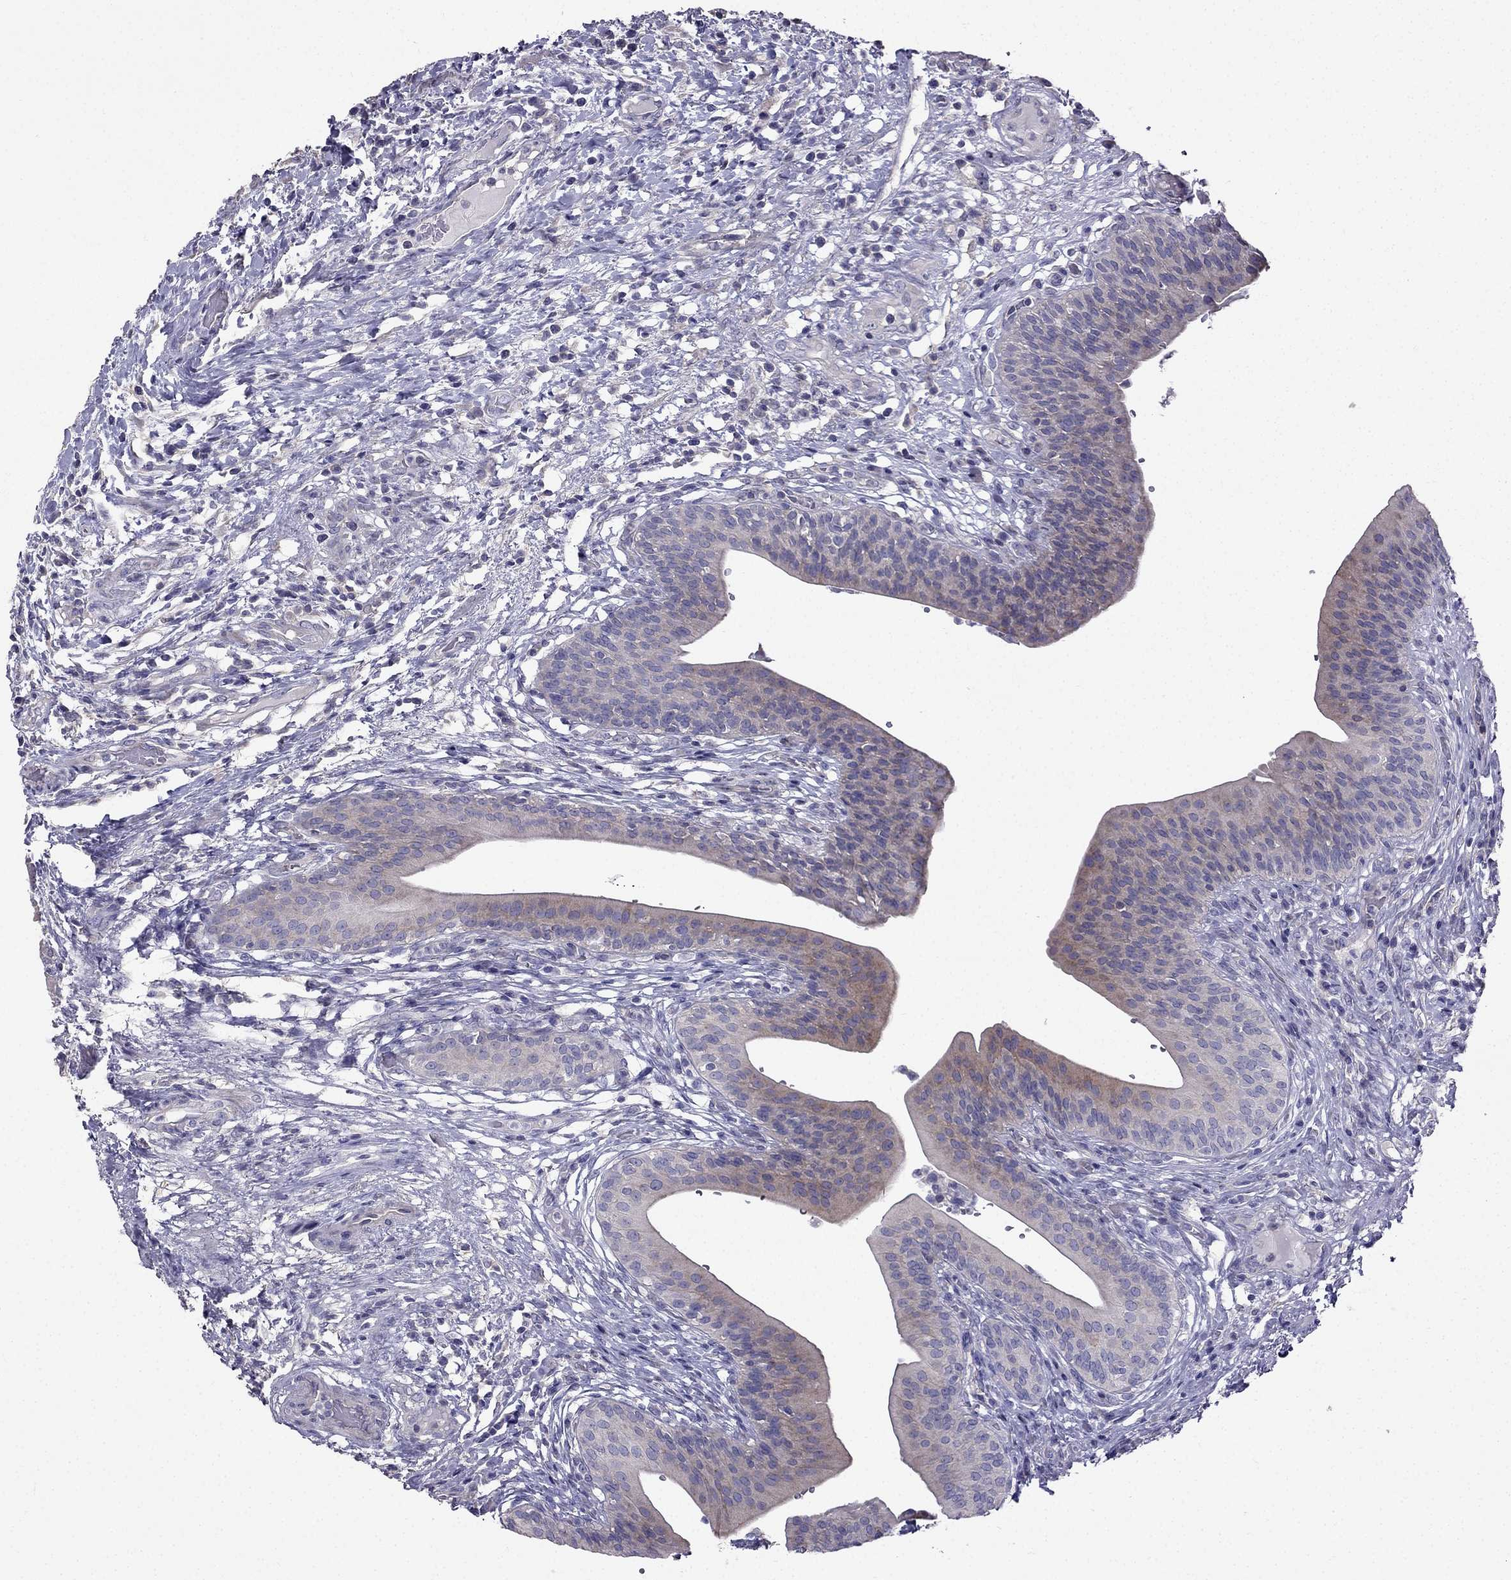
{"staining": {"intensity": "moderate", "quantity": "<25%", "location": "cytoplasmic/membranous"}, "tissue": "urinary bladder", "cell_type": "Urothelial cells", "image_type": "normal", "snomed": [{"axis": "morphology", "description": "Normal tissue, NOS"}, {"axis": "topography", "description": "Urinary bladder"}], "caption": "A low amount of moderate cytoplasmic/membranous staining is seen in approximately <25% of urothelial cells in unremarkable urinary bladder.", "gene": "AS3MT", "patient": {"sex": "male", "age": 66}}